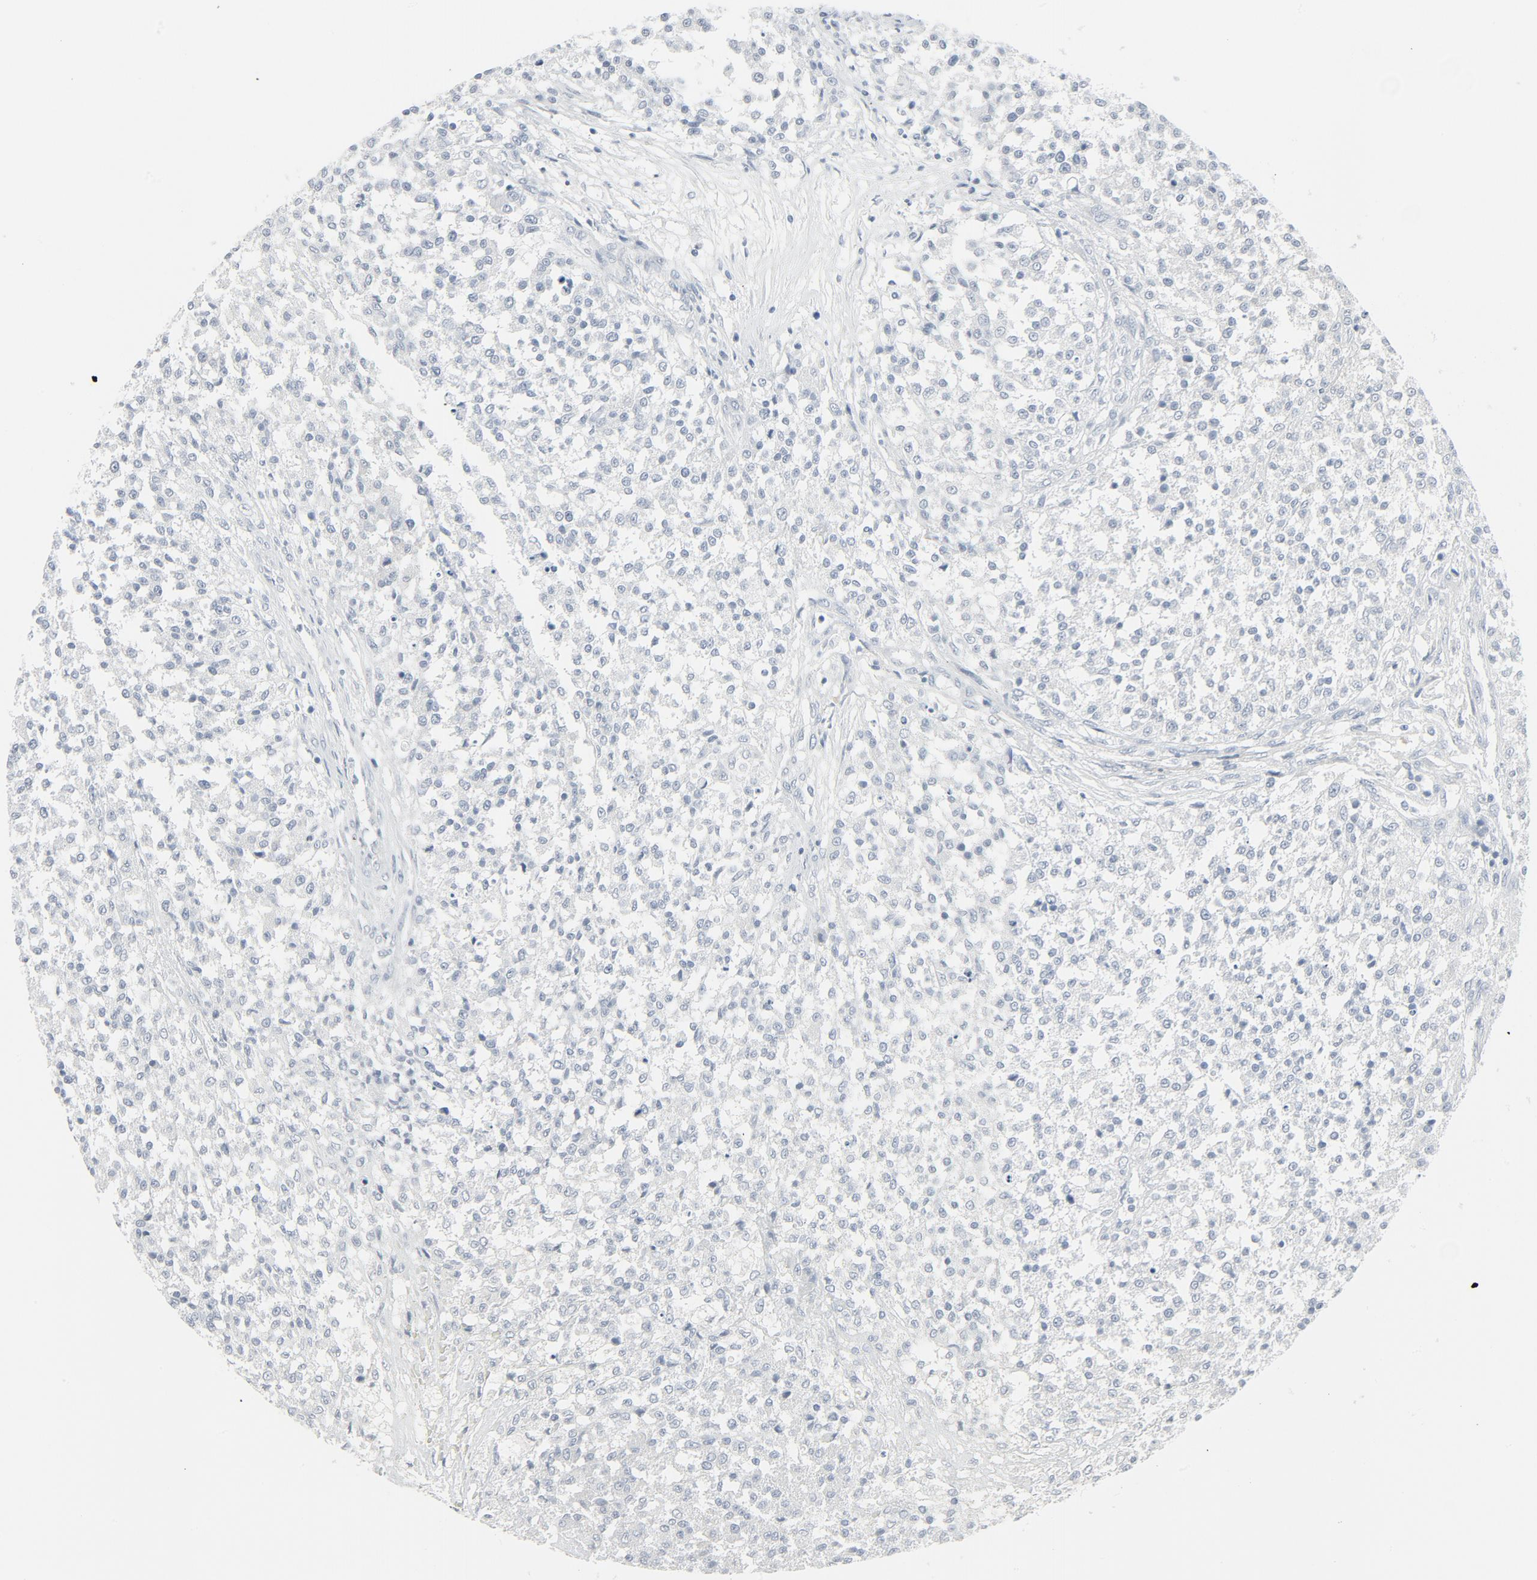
{"staining": {"intensity": "negative", "quantity": "none", "location": "none"}, "tissue": "testis cancer", "cell_type": "Tumor cells", "image_type": "cancer", "snomed": [{"axis": "morphology", "description": "Seminoma, NOS"}, {"axis": "topography", "description": "Testis"}], "caption": "A histopathology image of seminoma (testis) stained for a protein demonstrates no brown staining in tumor cells.", "gene": "FGFR3", "patient": {"sex": "male", "age": 59}}